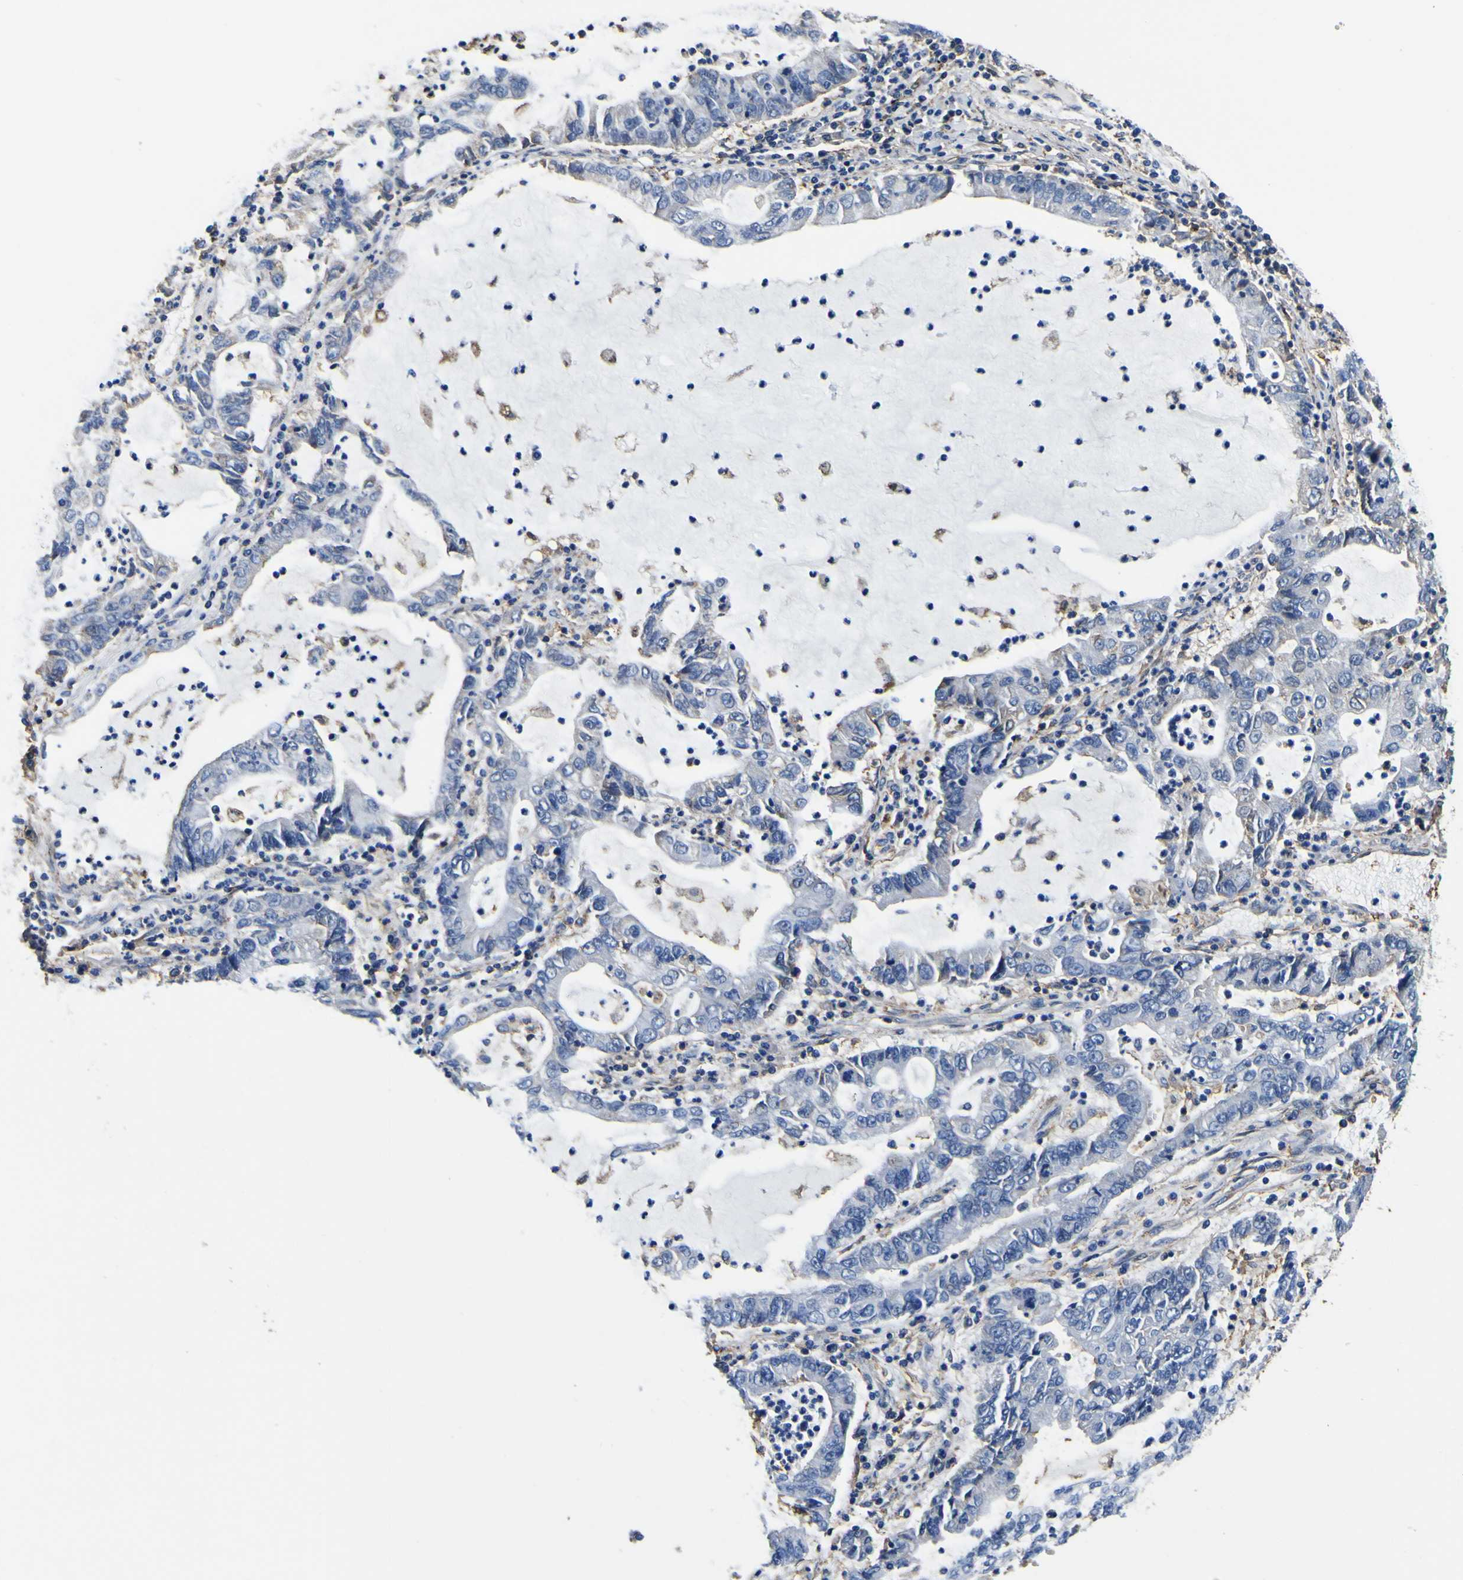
{"staining": {"intensity": "negative", "quantity": "none", "location": "none"}, "tissue": "lung cancer", "cell_type": "Tumor cells", "image_type": "cancer", "snomed": [{"axis": "morphology", "description": "Adenocarcinoma, NOS"}, {"axis": "topography", "description": "Lung"}], "caption": "The histopathology image demonstrates no staining of tumor cells in lung adenocarcinoma. Brightfield microscopy of IHC stained with DAB (3,3'-diaminobenzidine) (brown) and hematoxylin (blue), captured at high magnification.", "gene": "PXDN", "patient": {"sex": "female", "age": 51}}